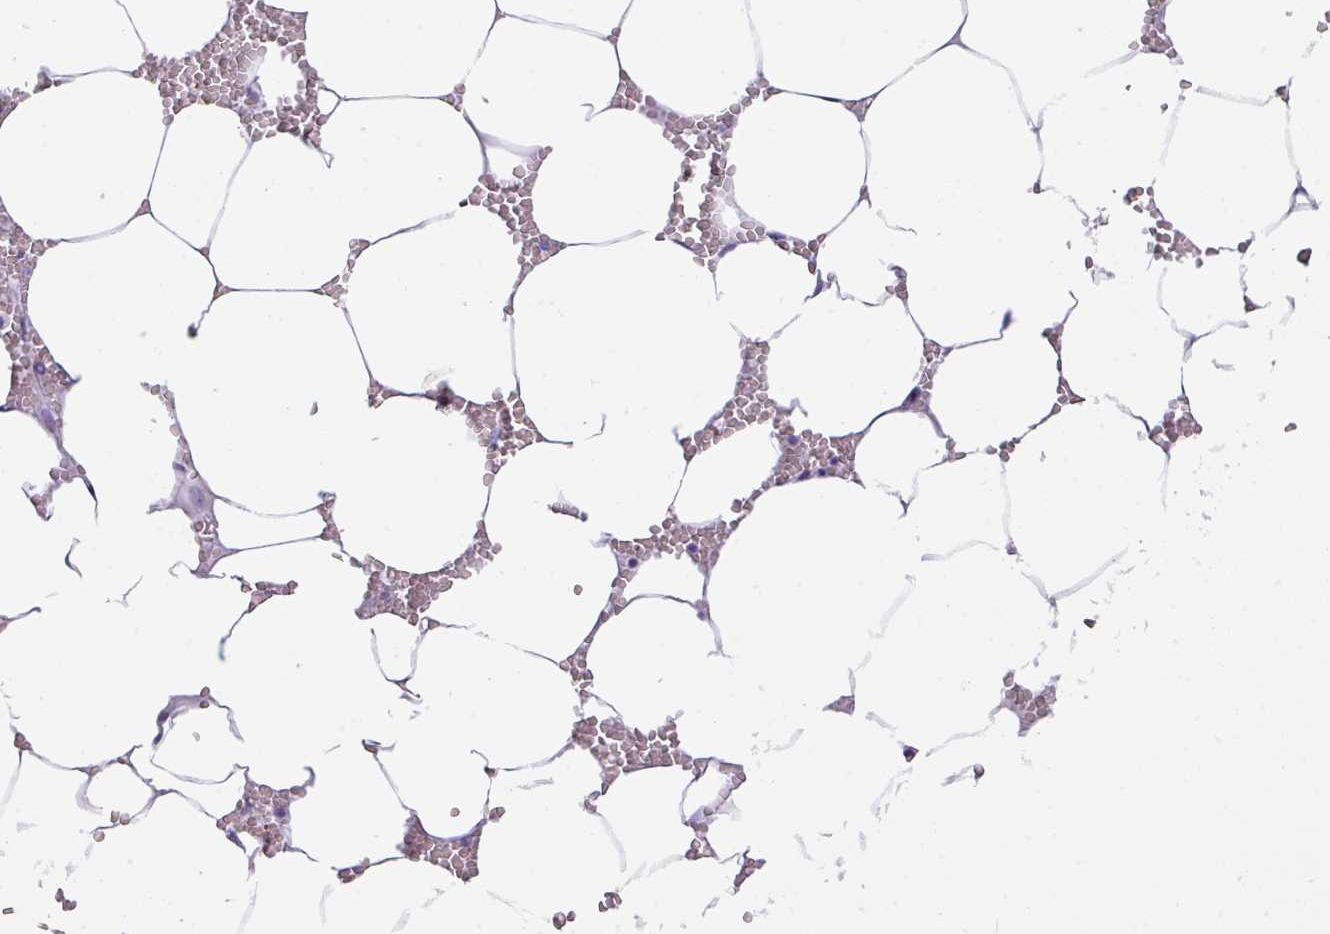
{"staining": {"intensity": "negative", "quantity": "none", "location": "none"}, "tissue": "bone marrow", "cell_type": "Hematopoietic cells", "image_type": "normal", "snomed": [{"axis": "morphology", "description": "Normal tissue, NOS"}, {"axis": "topography", "description": "Bone marrow"}], "caption": "Immunohistochemical staining of unremarkable human bone marrow reveals no significant expression in hematopoietic cells. Nuclei are stained in blue.", "gene": "NCCRP1", "patient": {"sex": "male", "age": 70}}